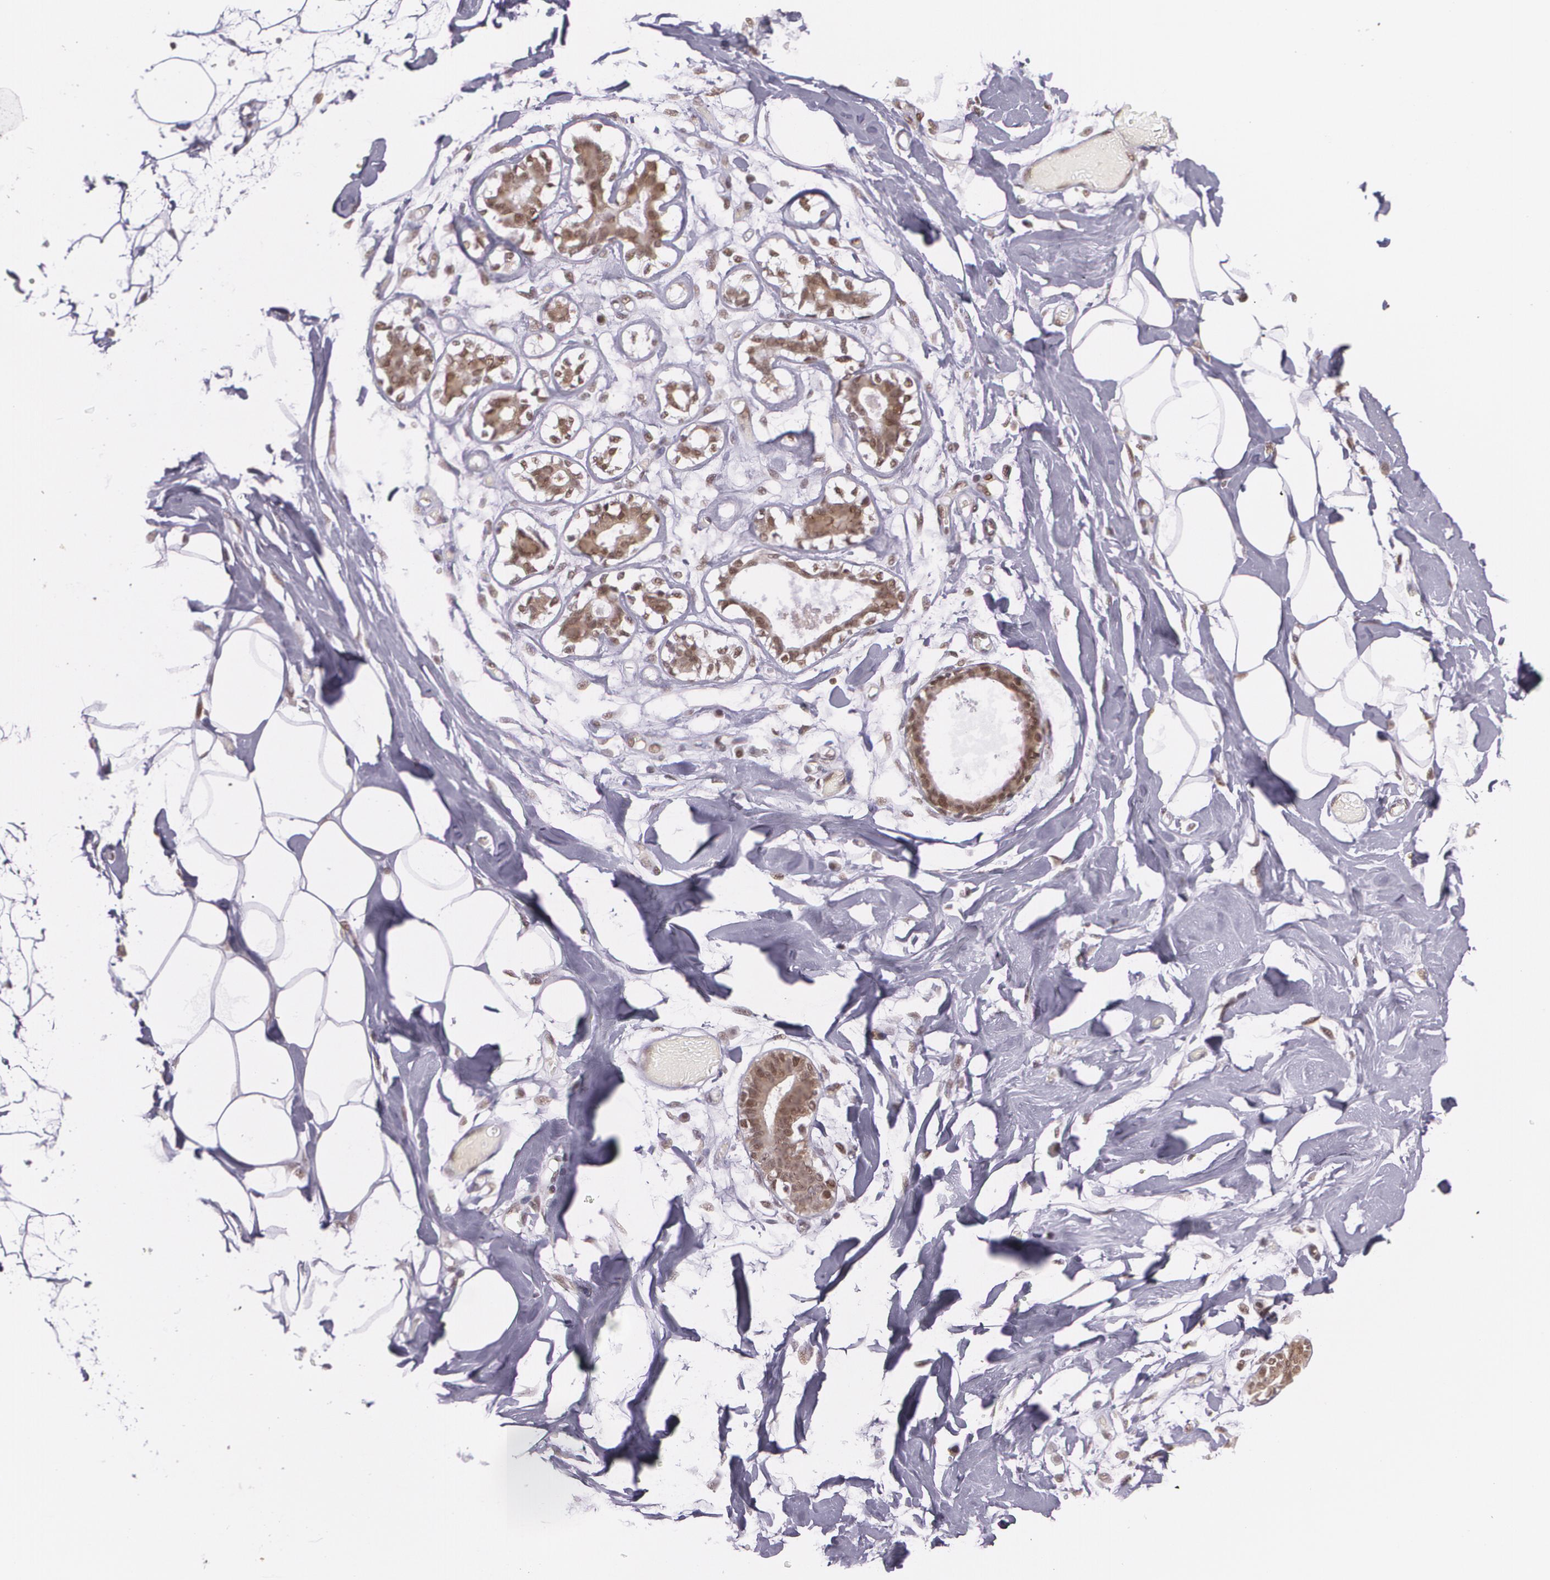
{"staining": {"intensity": "weak", "quantity": ">75%", "location": "nuclear"}, "tissue": "breast", "cell_type": "Adipocytes", "image_type": "normal", "snomed": [{"axis": "morphology", "description": "Normal tissue, NOS"}, {"axis": "morphology", "description": "Fibrosis, NOS"}, {"axis": "topography", "description": "Breast"}], "caption": "Immunohistochemistry (IHC) micrograph of unremarkable human breast stained for a protein (brown), which demonstrates low levels of weak nuclear positivity in about >75% of adipocytes.", "gene": "CUL2", "patient": {"sex": "female", "age": 39}}